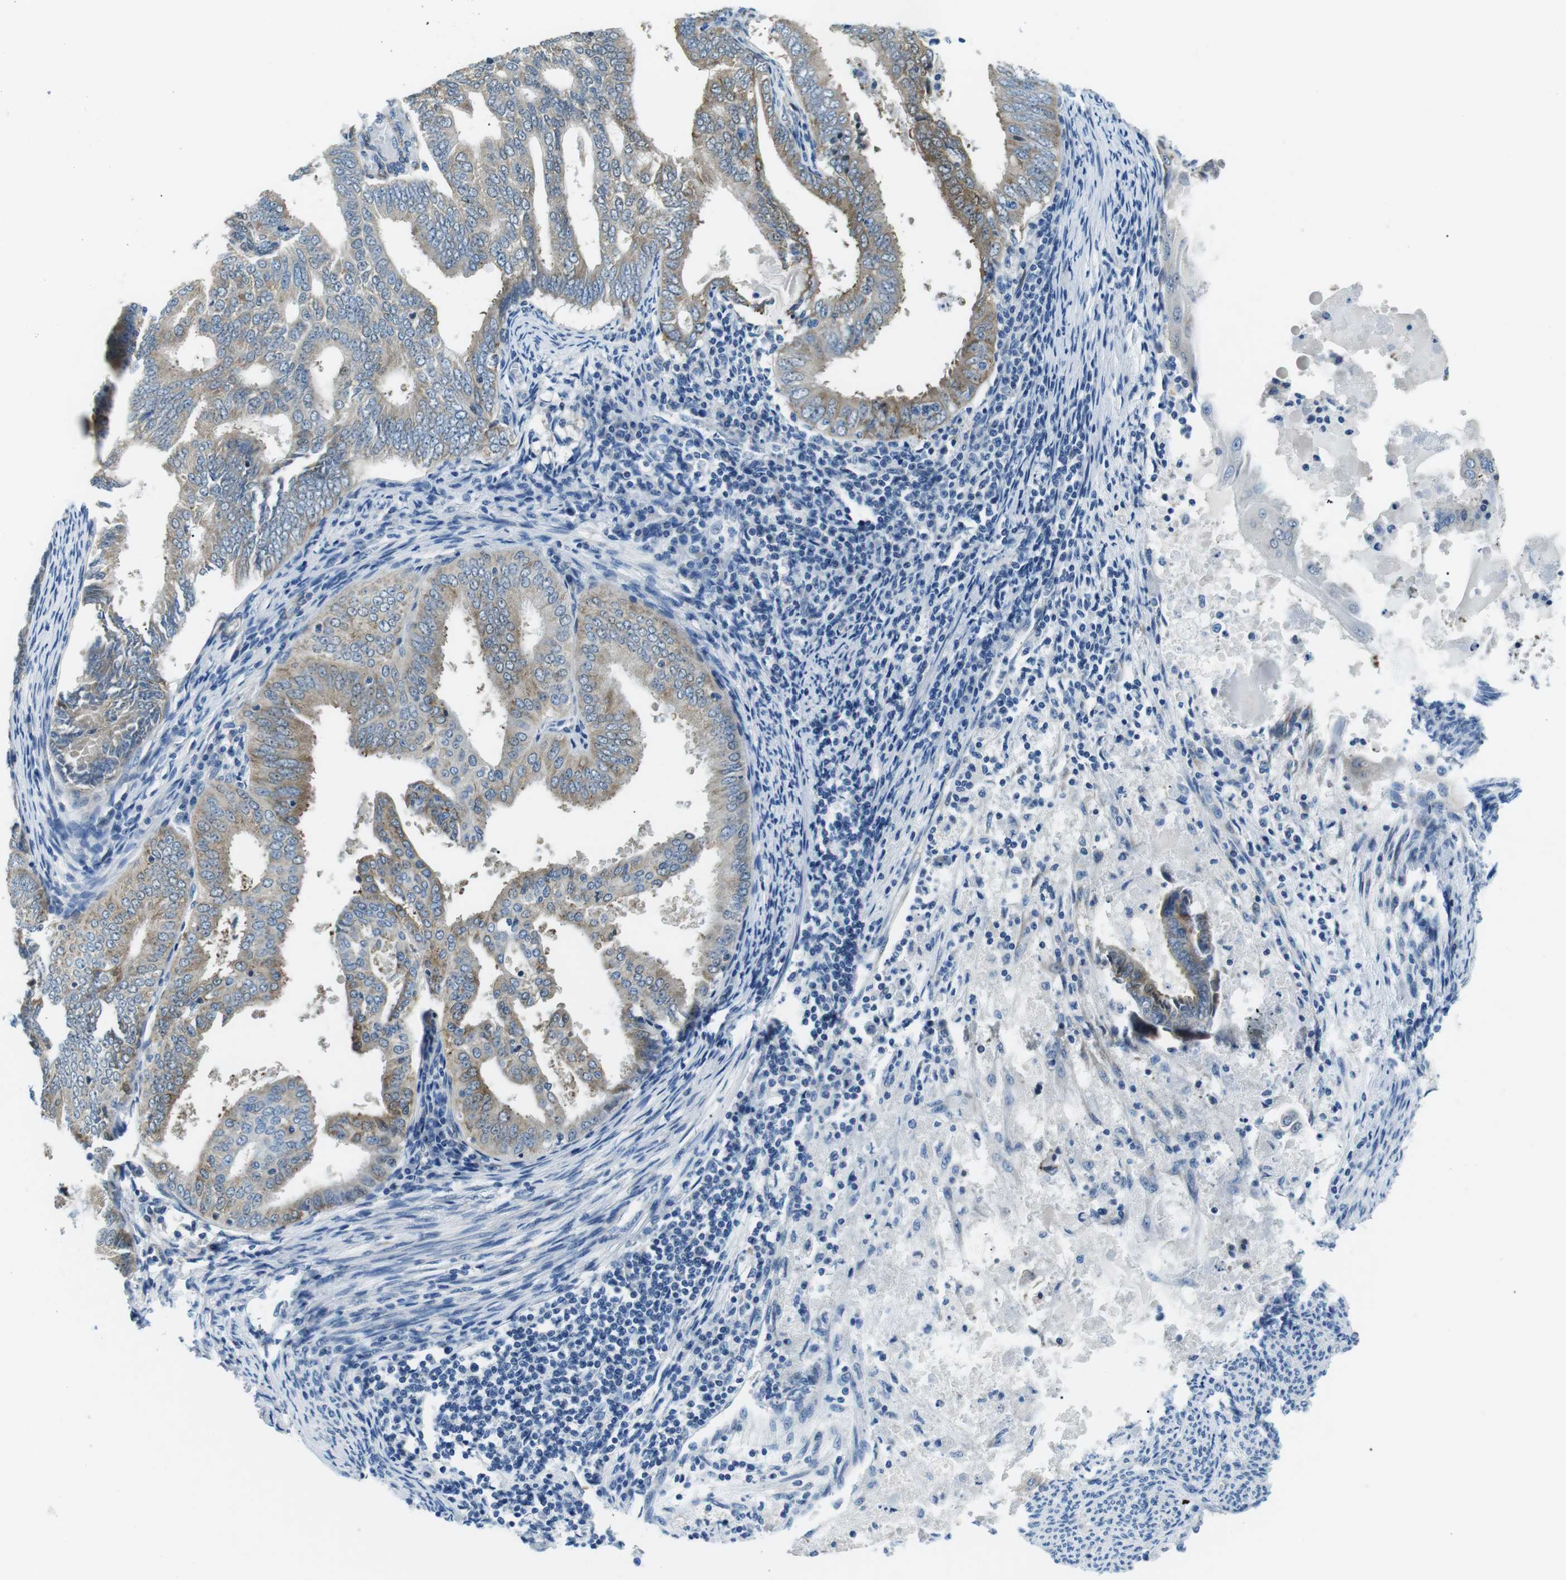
{"staining": {"intensity": "moderate", "quantity": ">75%", "location": "cytoplasmic/membranous"}, "tissue": "endometrial cancer", "cell_type": "Tumor cells", "image_type": "cancer", "snomed": [{"axis": "morphology", "description": "Adenocarcinoma, NOS"}, {"axis": "topography", "description": "Endometrium"}], "caption": "Immunohistochemistry (IHC) of endometrial cancer (adenocarcinoma) exhibits medium levels of moderate cytoplasmic/membranous staining in approximately >75% of tumor cells.", "gene": "PHLDA1", "patient": {"sex": "female", "age": 58}}